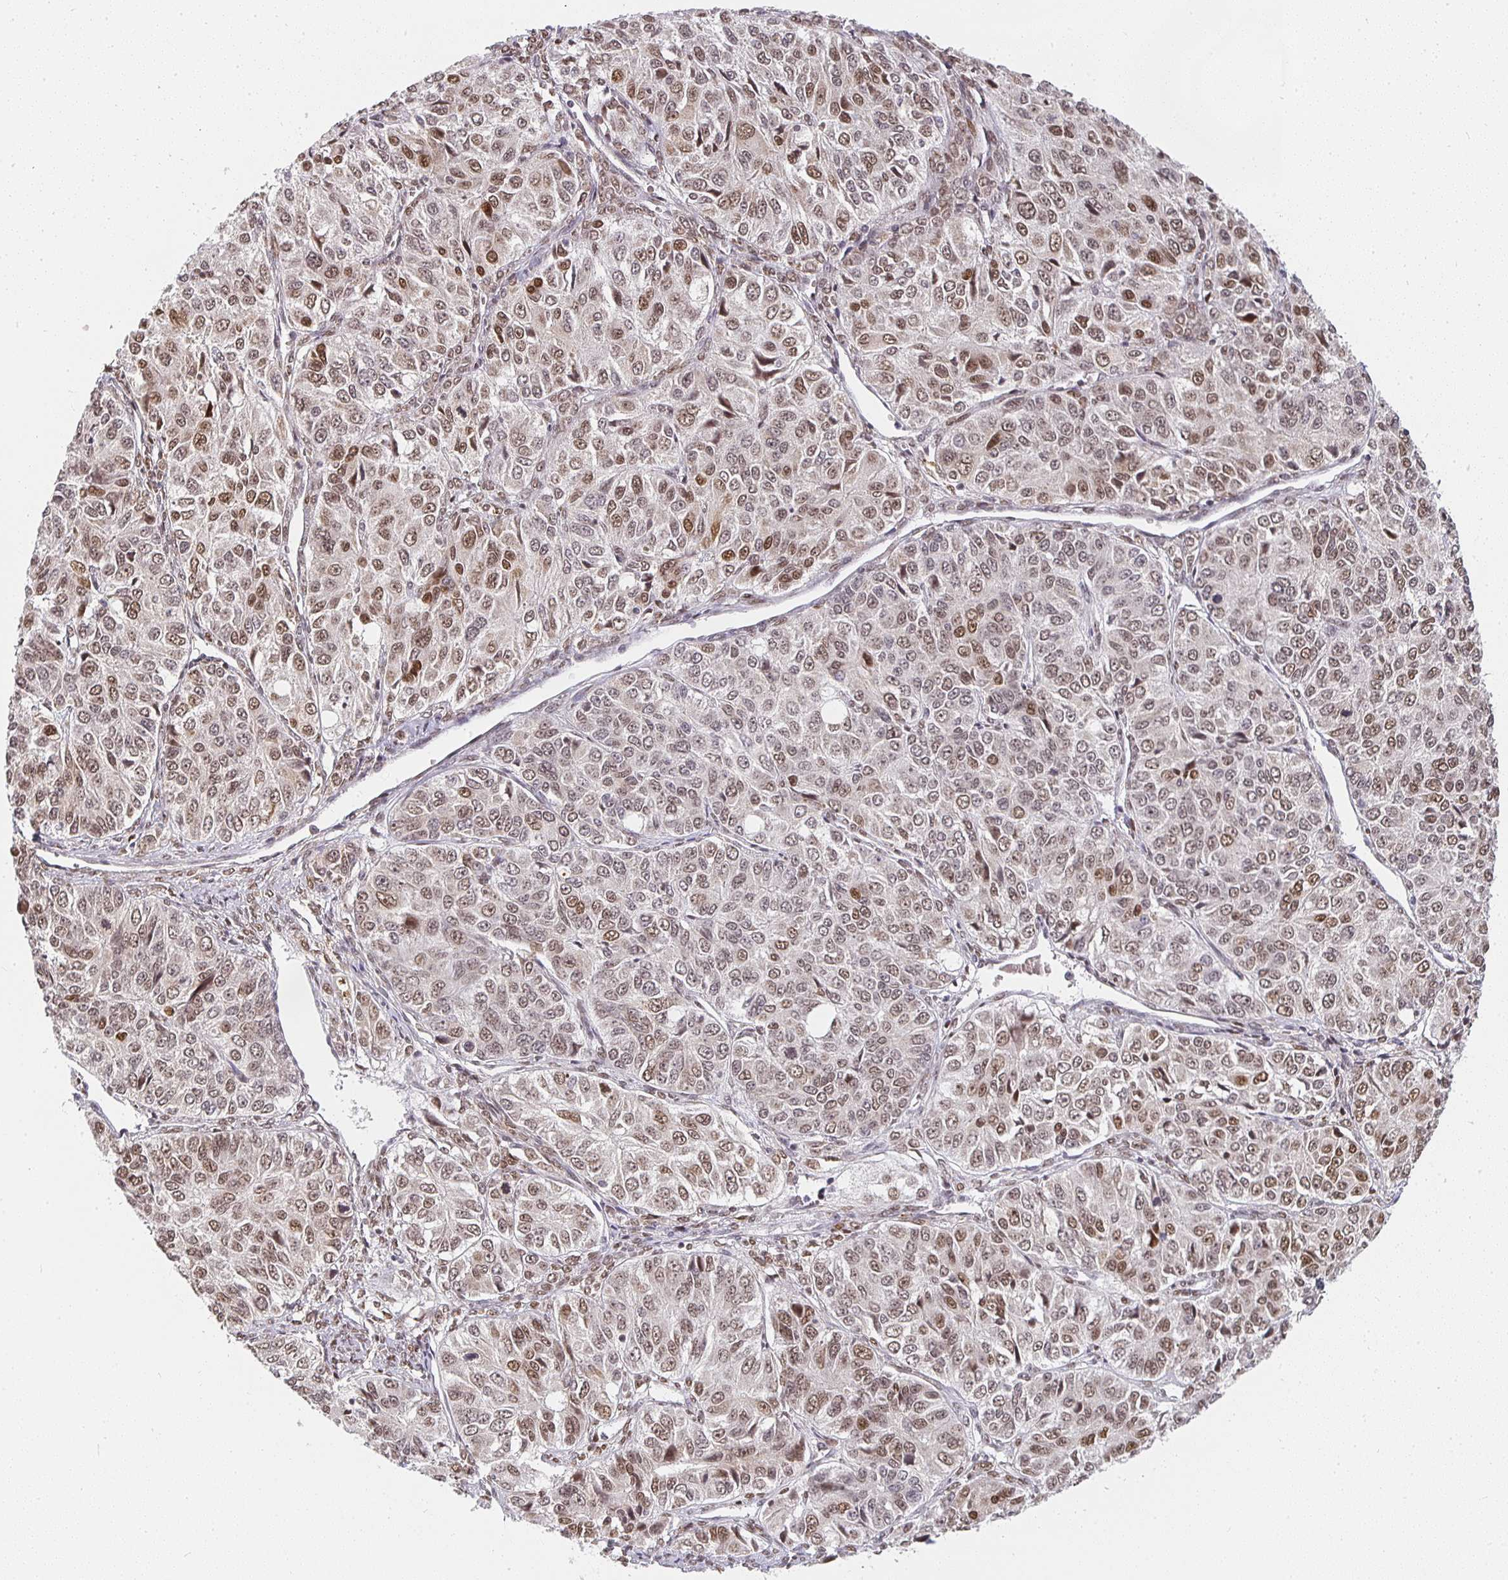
{"staining": {"intensity": "moderate", "quantity": ">75%", "location": "nuclear"}, "tissue": "ovarian cancer", "cell_type": "Tumor cells", "image_type": "cancer", "snomed": [{"axis": "morphology", "description": "Carcinoma, endometroid"}, {"axis": "topography", "description": "Ovary"}], "caption": "DAB (3,3'-diaminobenzidine) immunohistochemical staining of human ovarian cancer (endometroid carcinoma) reveals moderate nuclear protein staining in approximately >75% of tumor cells.", "gene": "SMARCA2", "patient": {"sex": "female", "age": 51}}